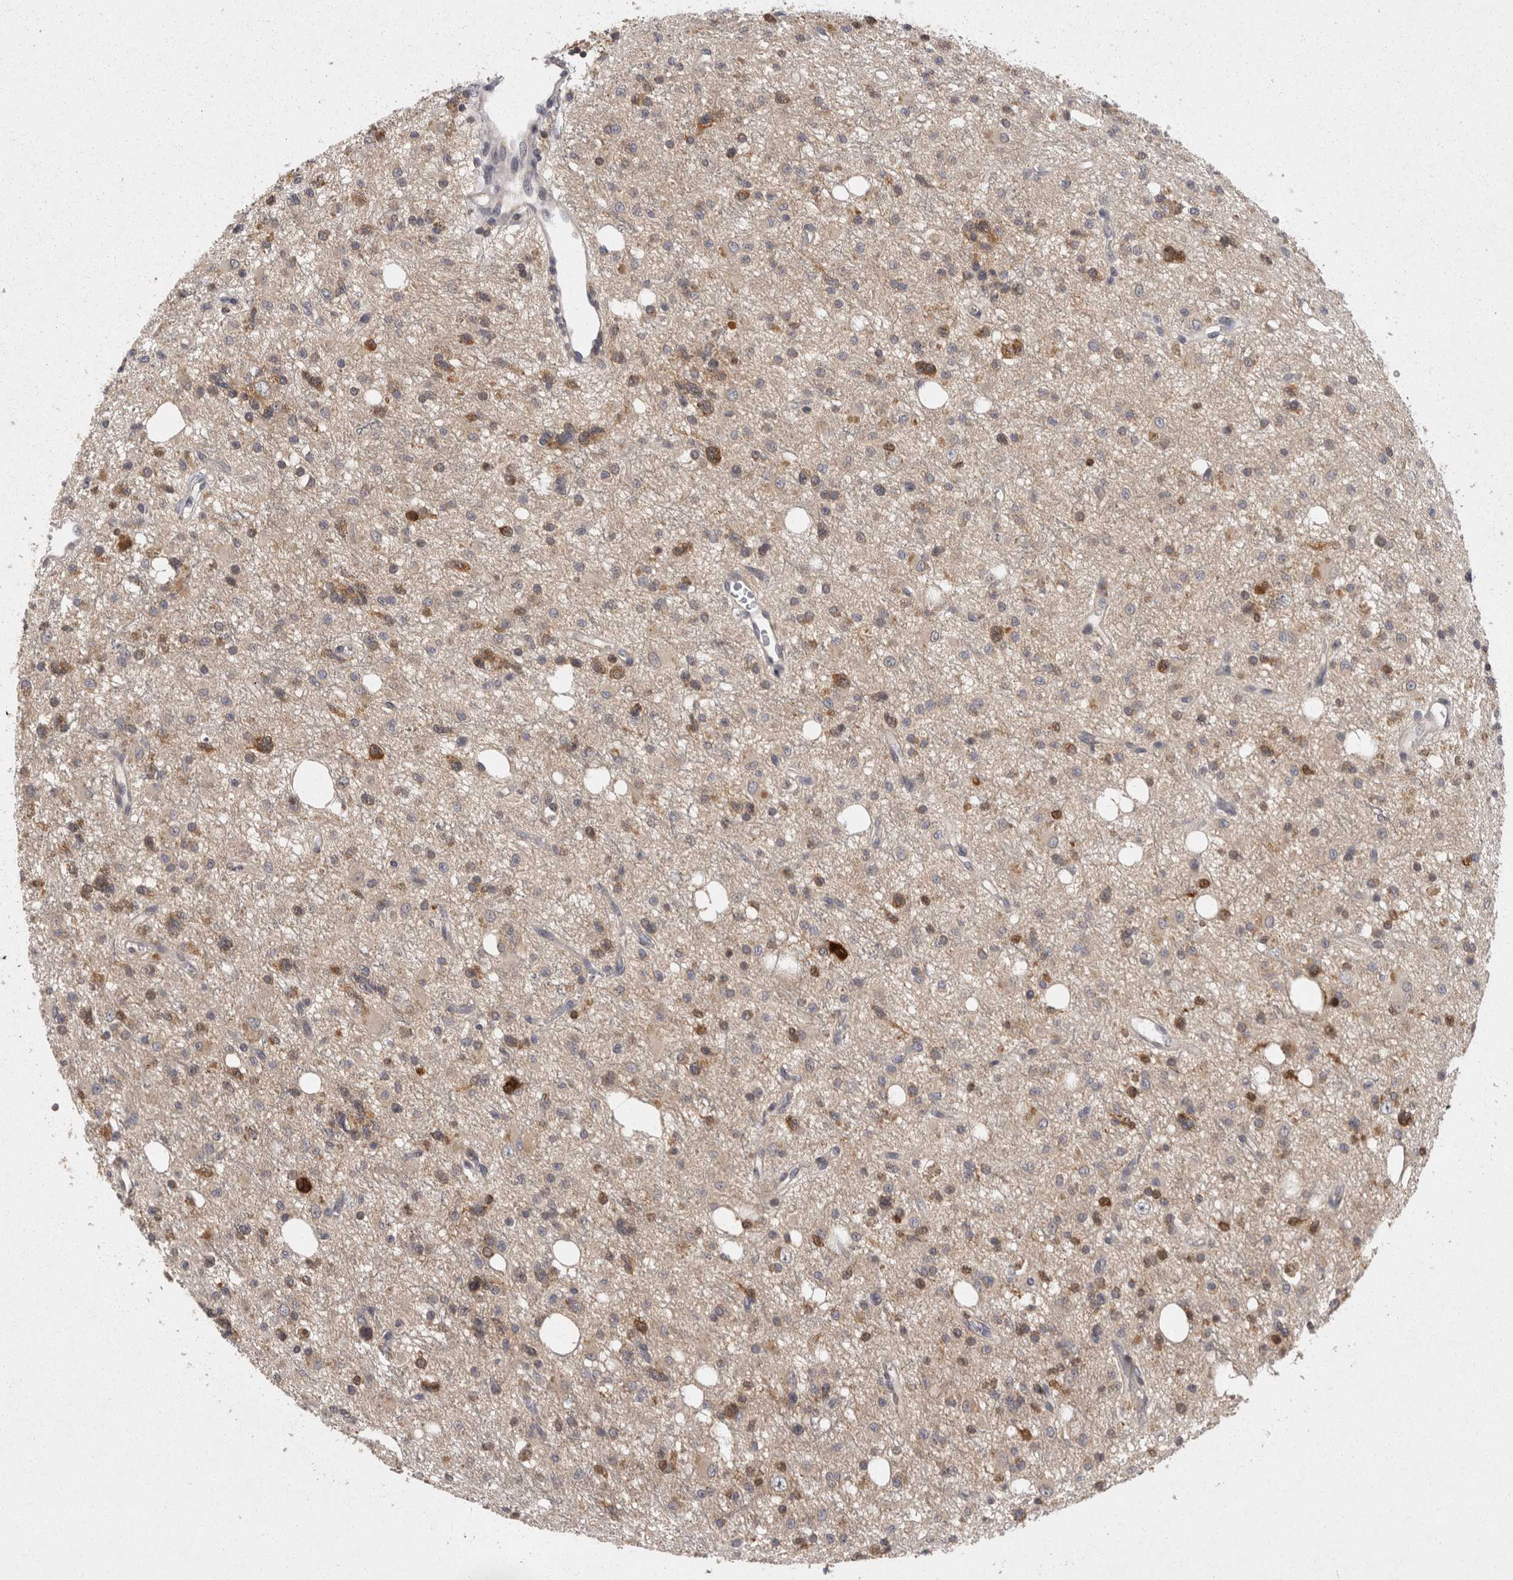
{"staining": {"intensity": "strong", "quantity": "25%-75%", "location": "cytoplasmic/membranous"}, "tissue": "glioma", "cell_type": "Tumor cells", "image_type": "cancer", "snomed": [{"axis": "morphology", "description": "Glioma, malignant, High grade"}, {"axis": "topography", "description": "Brain"}], "caption": "Protein analysis of malignant glioma (high-grade) tissue exhibits strong cytoplasmic/membranous expression in approximately 25%-75% of tumor cells.", "gene": "ACAT2", "patient": {"sex": "female", "age": 62}}